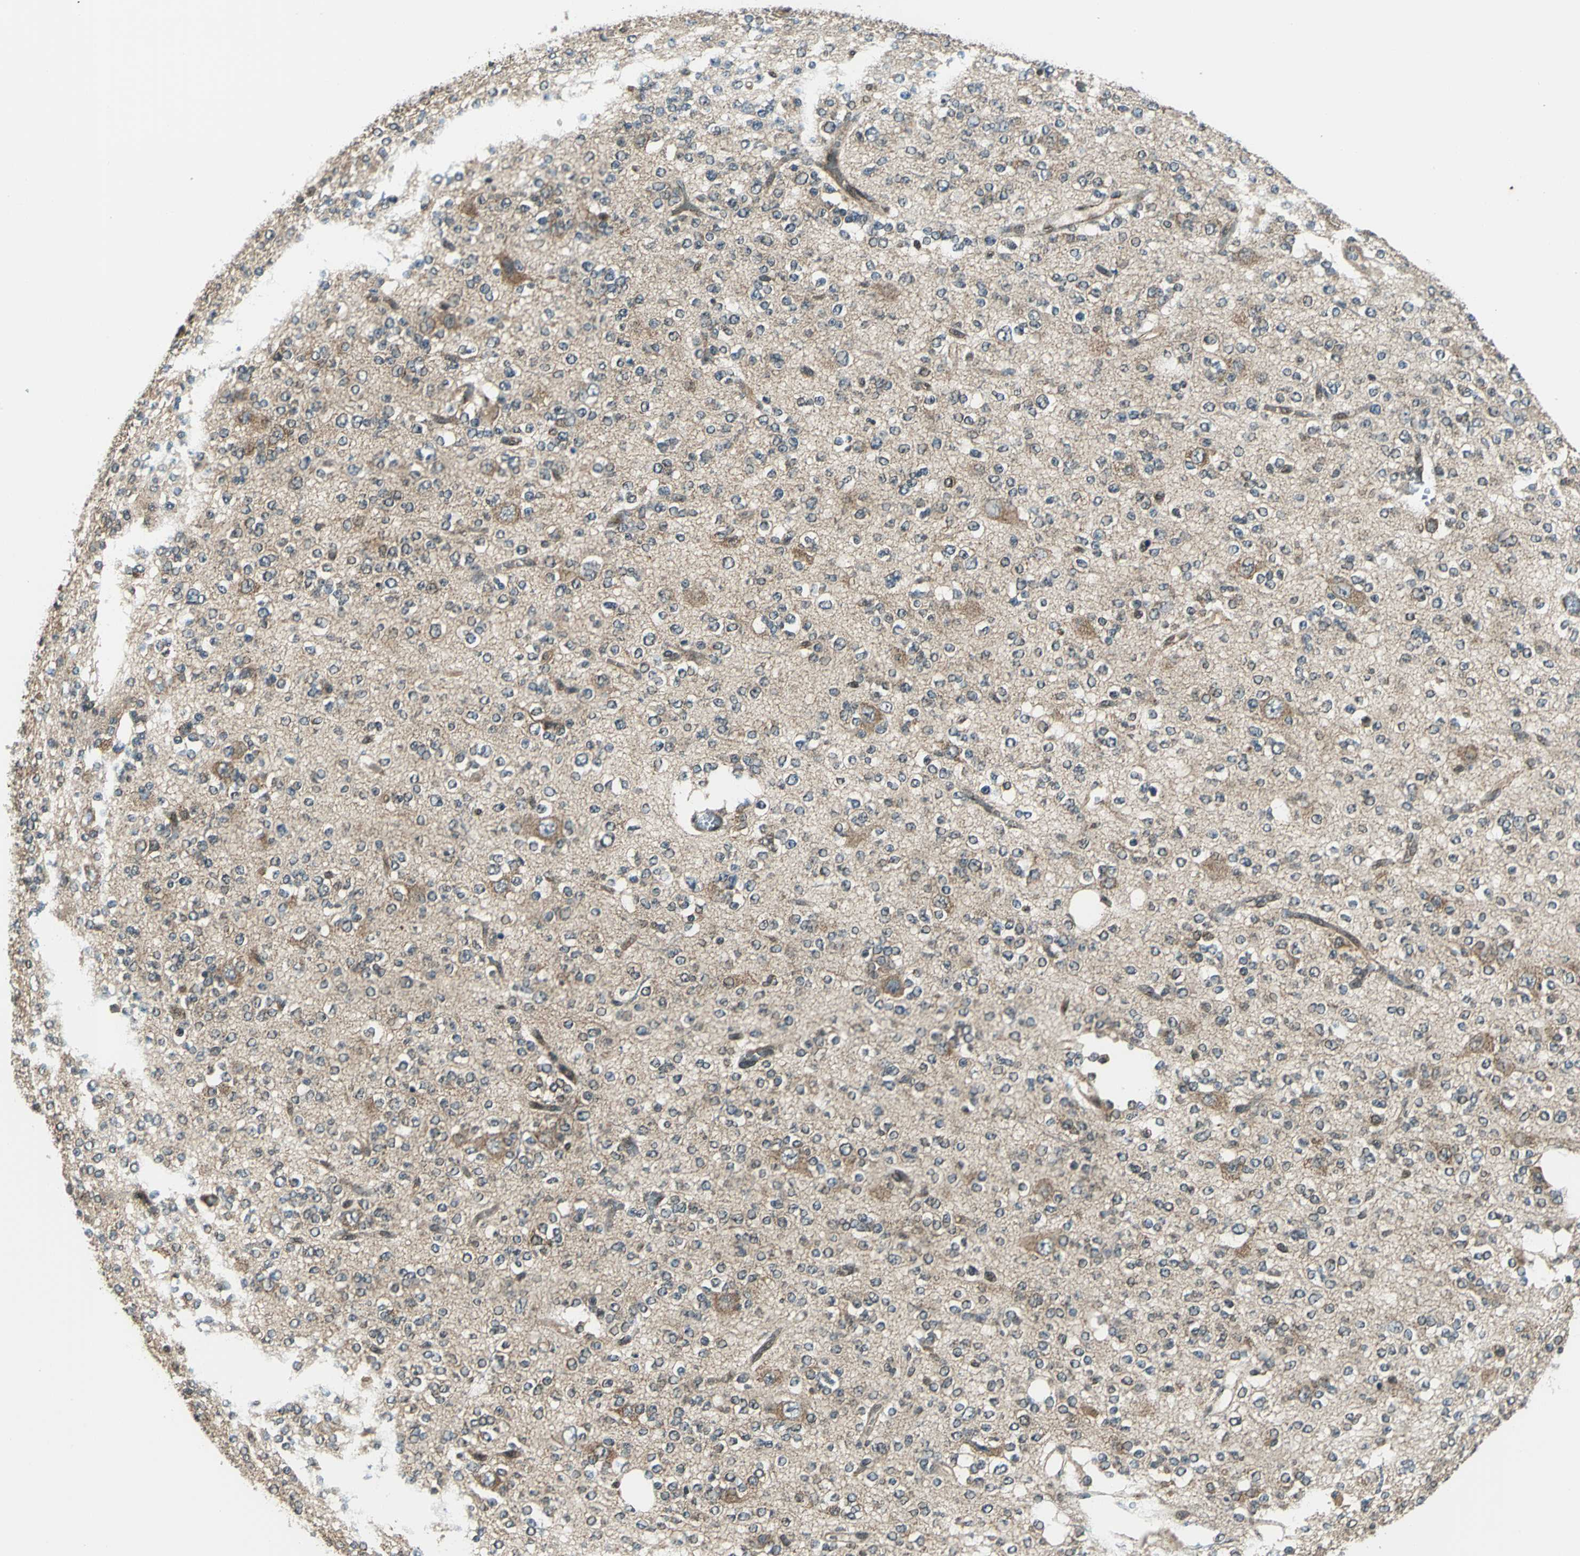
{"staining": {"intensity": "weak", "quantity": ">75%", "location": "cytoplasmic/membranous"}, "tissue": "glioma", "cell_type": "Tumor cells", "image_type": "cancer", "snomed": [{"axis": "morphology", "description": "Glioma, malignant, Low grade"}, {"axis": "topography", "description": "Brain"}], "caption": "Immunohistochemical staining of malignant glioma (low-grade) demonstrates low levels of weak cytoplasmic/membranous protein staining in approximately >75% of tumor cells. (brown staining indicates protein expression, while blue staining denotes nuclei).", "gene": "NUDT2", "patient": {"sex": "male", "age": 38}}